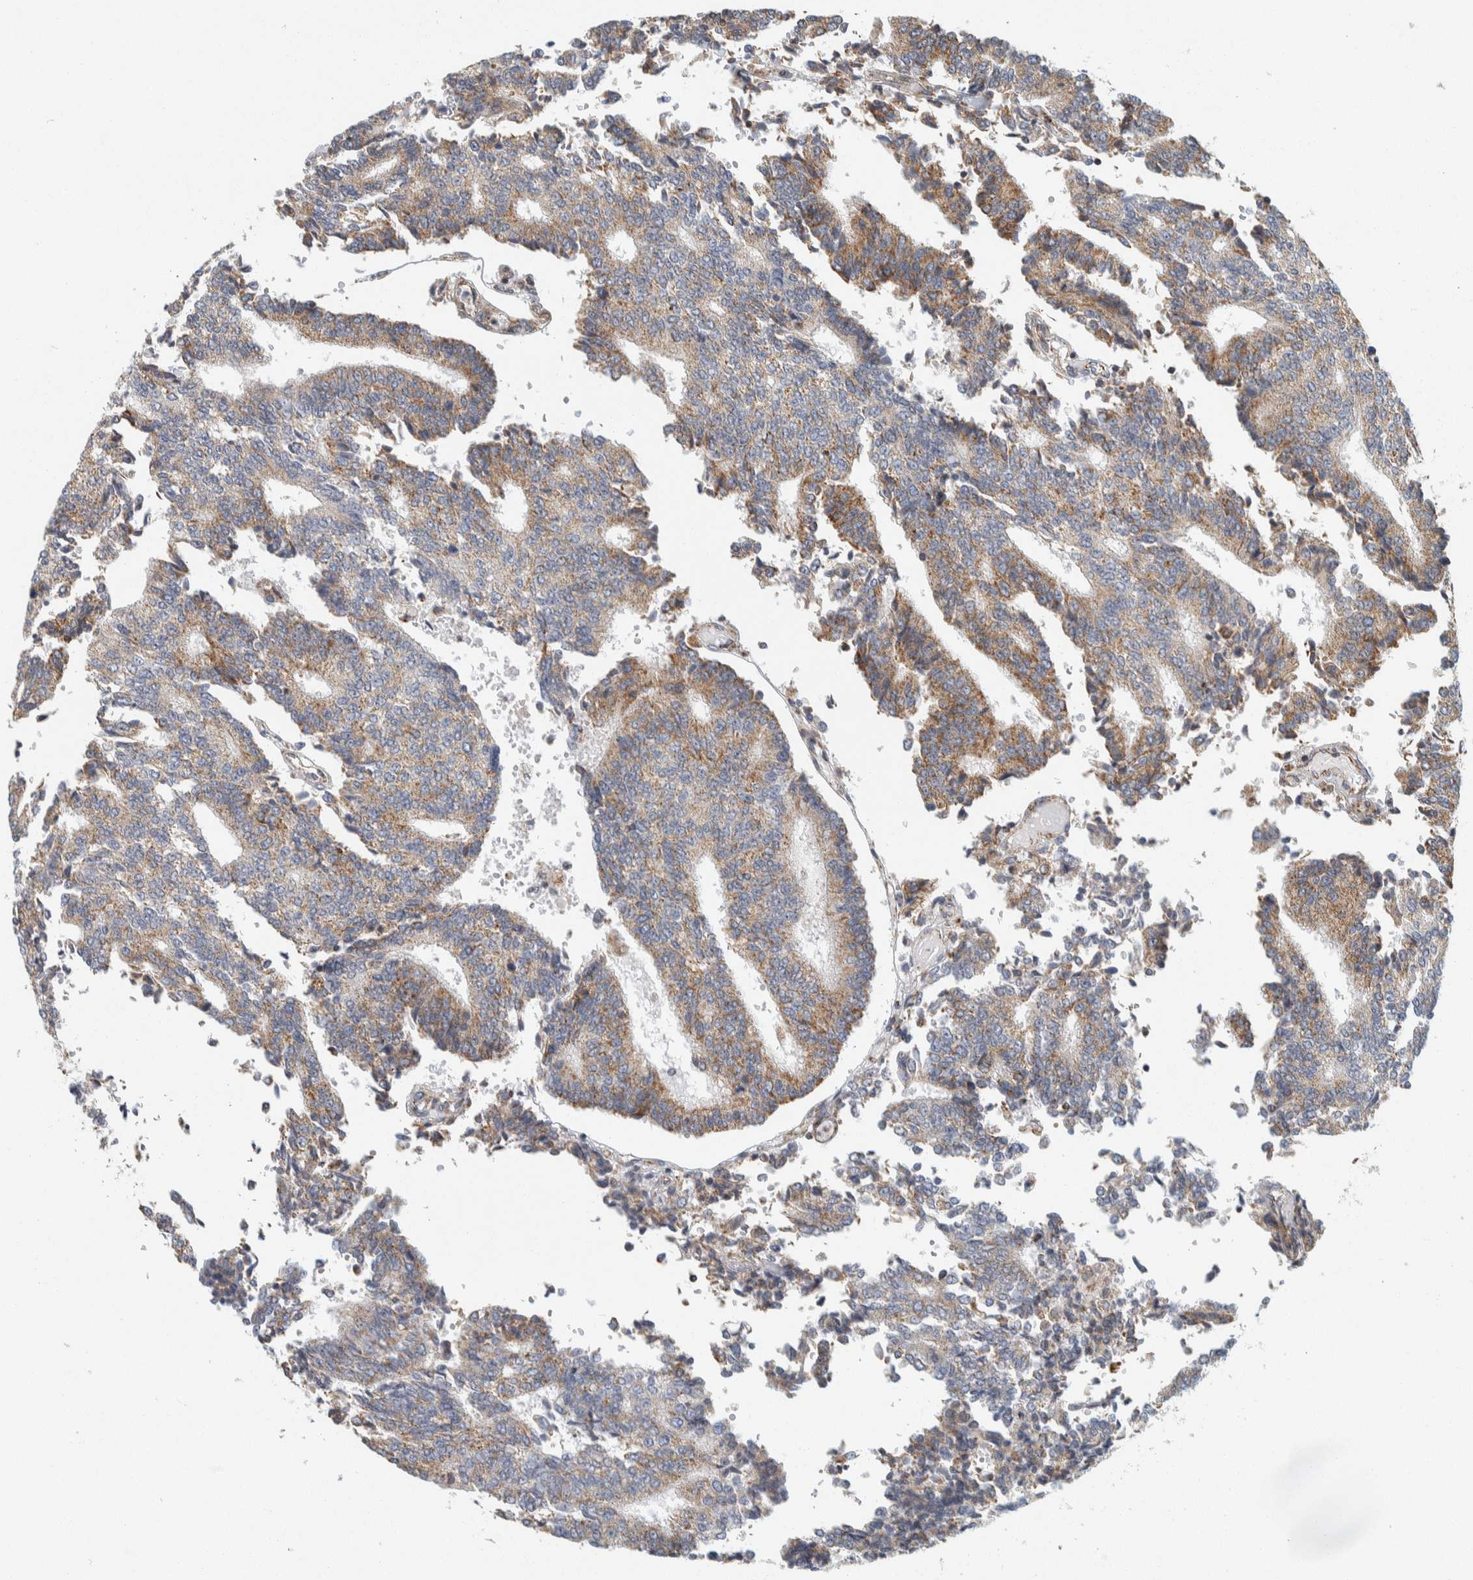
{"staining": {"intensity": "moderate", "quantity": "25%-75%", "location": "cytoplasmic/membranous"}, "tissue": "prostate cancer", "cell_type": "Tumor cells", "image_type": "cancer", "snomed": [{"axis": "morphology", "description": "Normal tissue, NOS"}, {"axis": "morphology", "description": "Adenocarcinoma, High grade"}, {"axis": "topography", "description": "Prostate"}, {"axis": "topography", "description": "Seminal veicle"}], "caption": "Immunohistochemistry (DAB) staining of human prostate cancer (high-grade adenocarcinoma) exhibits moderate cytoplasmic/membranous protein expression in about 25%-75% of tumor cells. Using DAB (brown) and hematoxylin (blue) stains, captured at high magnification using brightfield microscopy.", "gene": "AFP", "patient": {"sex": "male", "age": 55}}